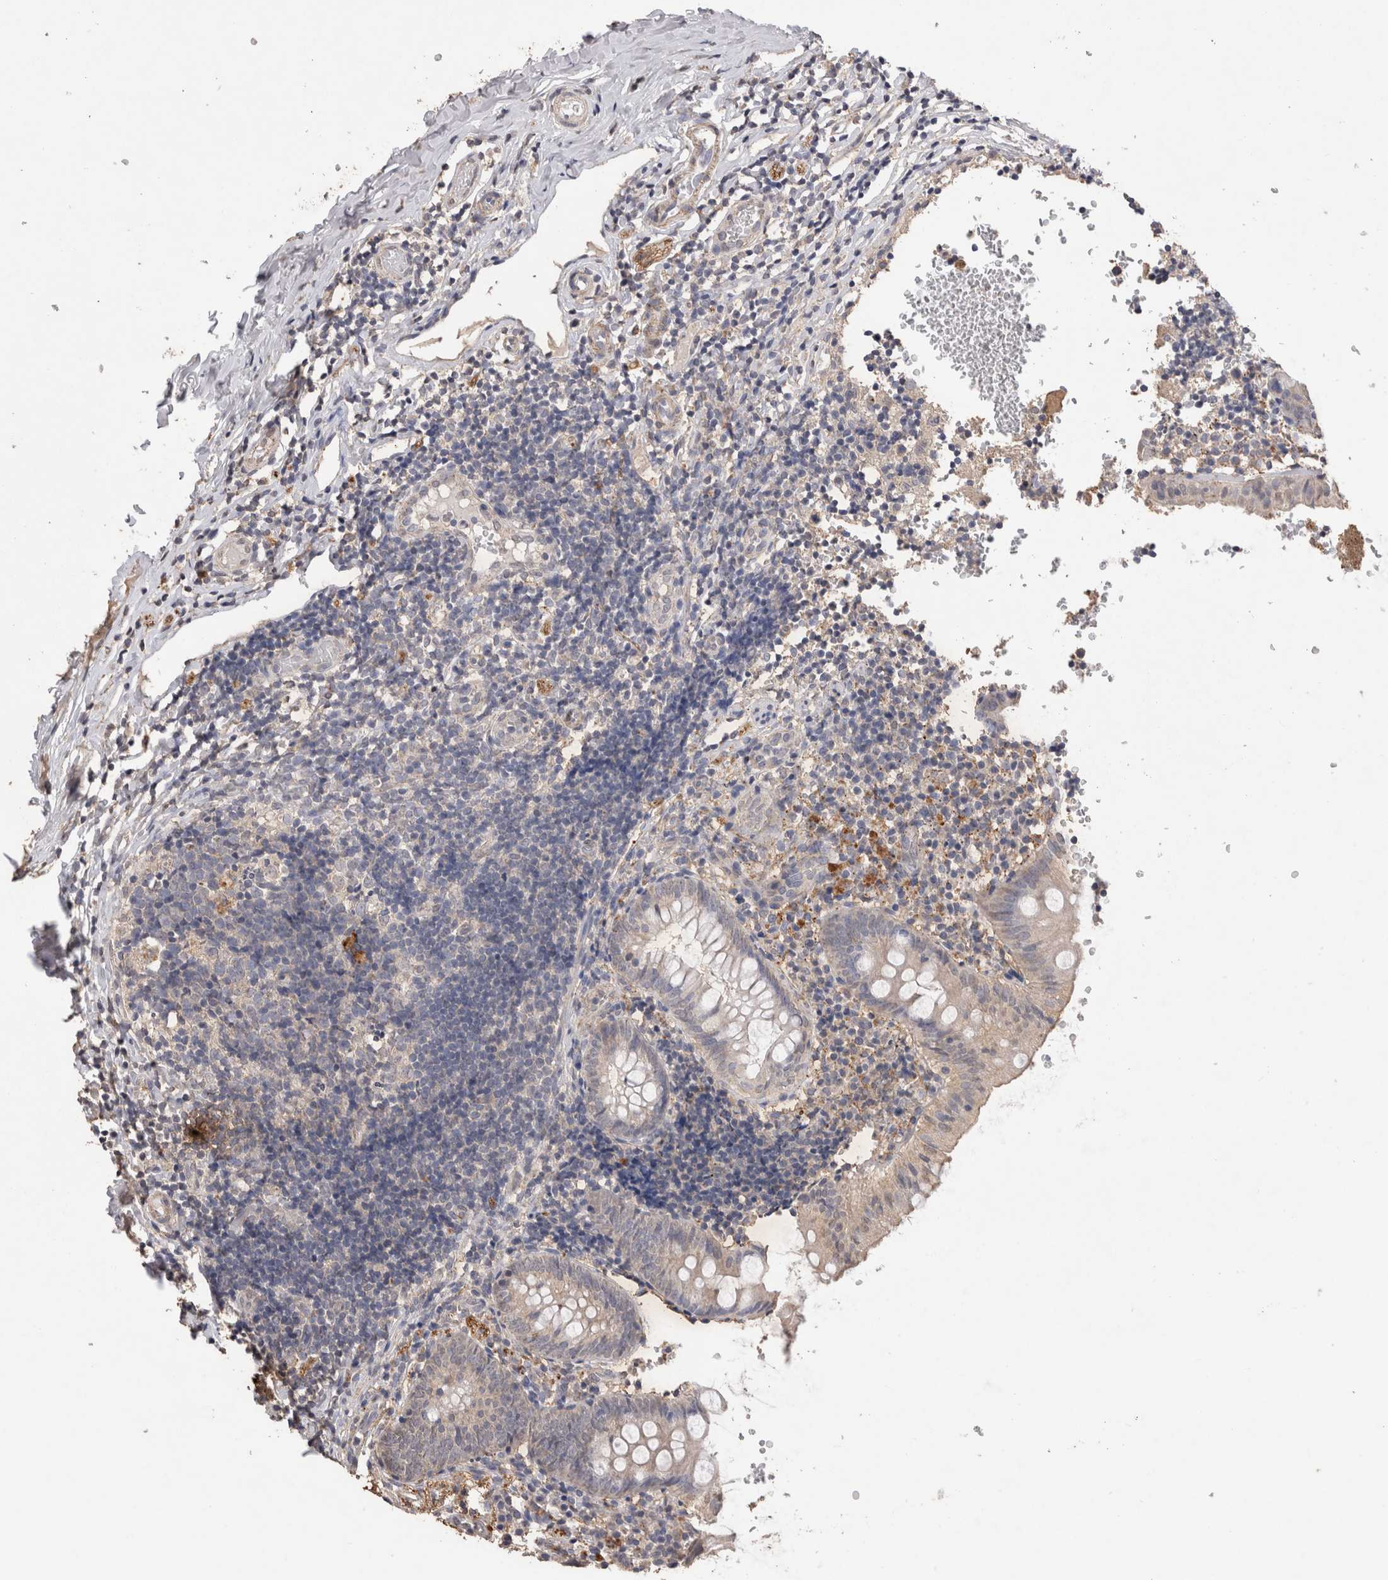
{"staining": {"intensity": "weak", "quantity": "<25%", "location": "cytoplasmic/membranous"}, "tissue": "appendix", "cell_type": "Glandular cells", "image_type": "normal", "snomed": [{"axis": "morphology", "description": "Normal tissue, NOS"}, {"axis": "topography", "description": "Appendix"}], "caption": "Immunohistochemistry (IHC) of benign human appendix demonstrates no positivity in glandular cells.", "gene": "CDH6", "patient": {"sex": "male", "age": 8}}